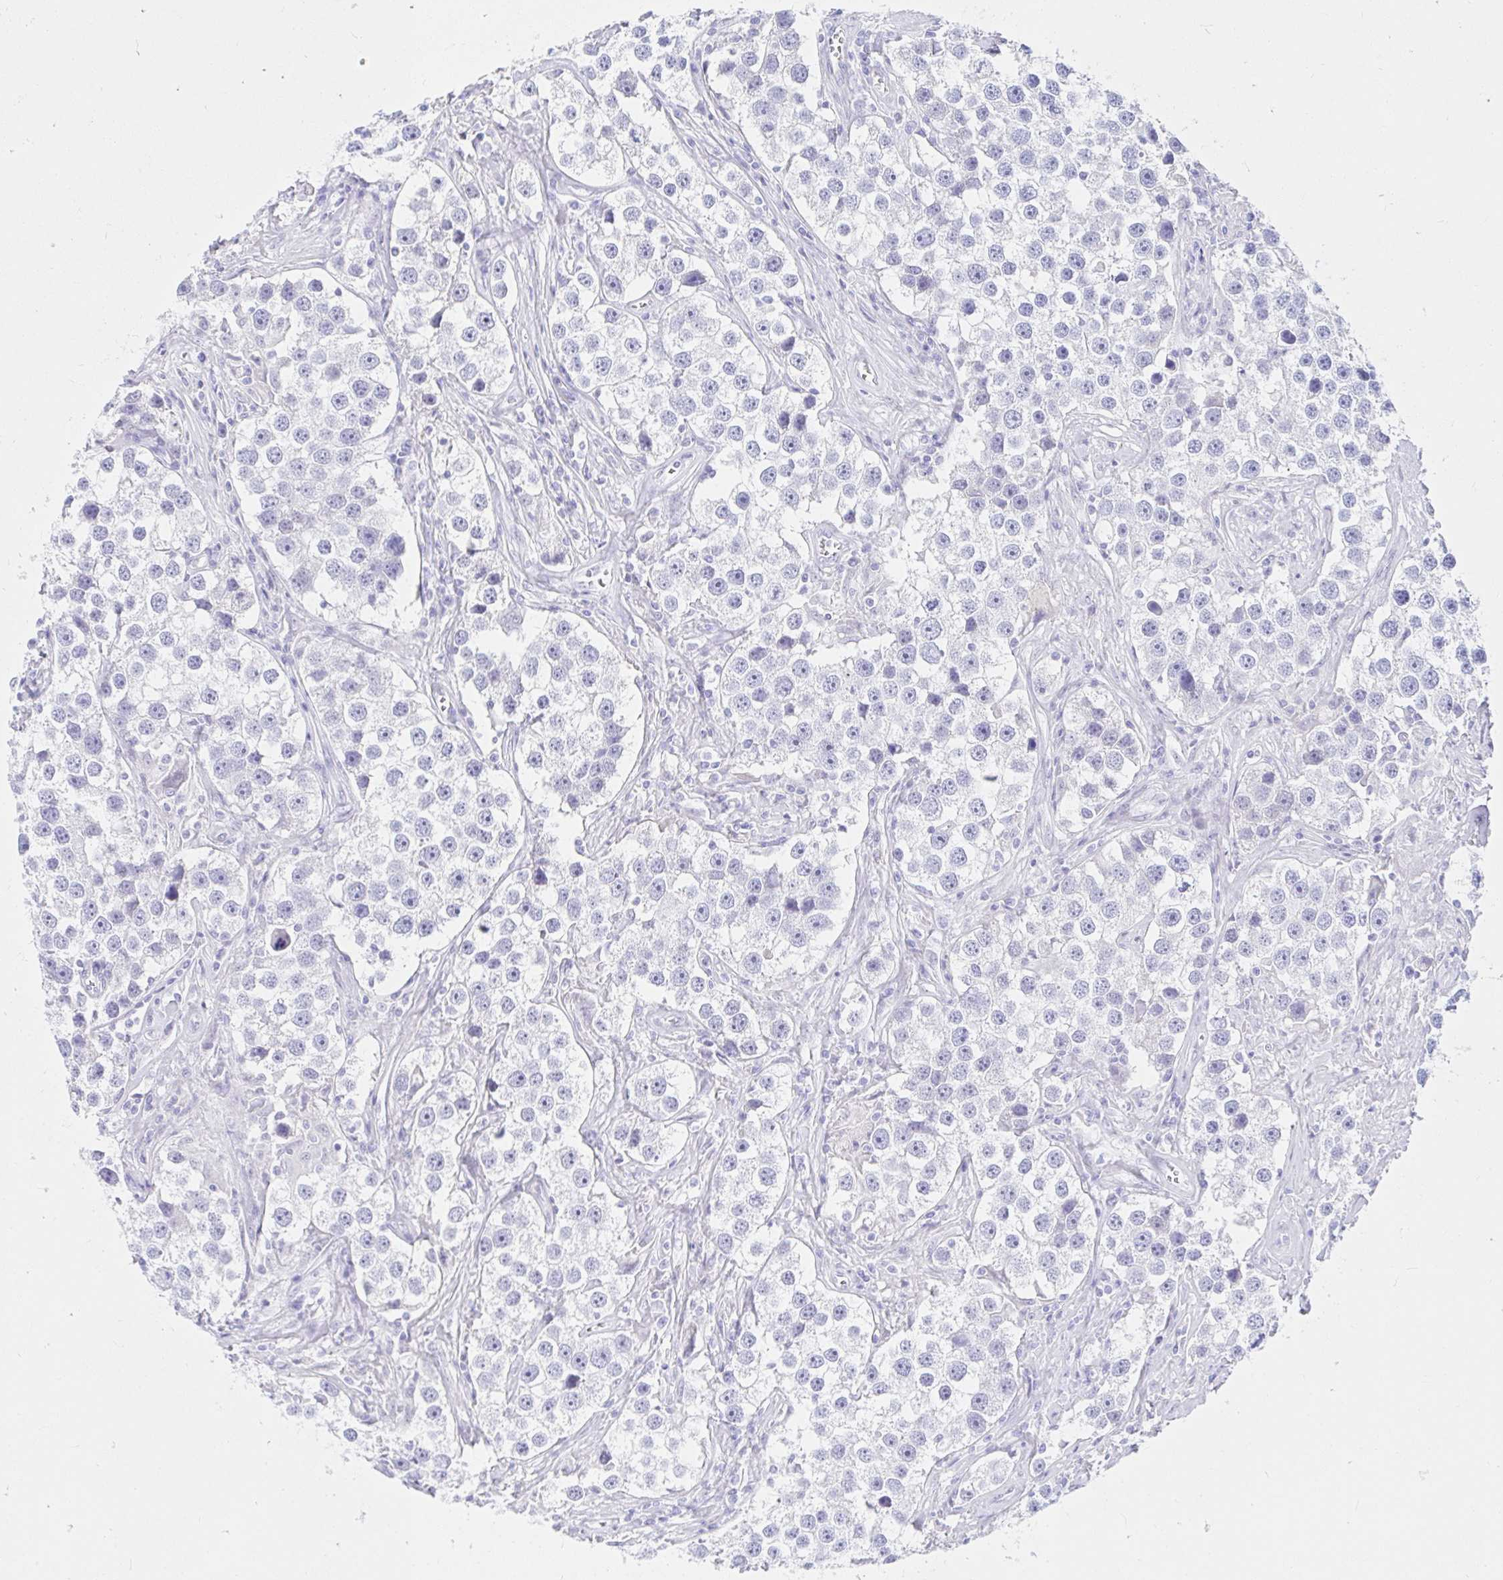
{"staining": {"intensity": "negative", "quantity": "none", "location": "none"}, "tissue": "testis cancer", "cell_type": "Tumor cells", "image_type": "cancer", "snomed": [{"axis": "morphology", "description": "Seminoma, NOS"}, {"axis": "topography", "description": "Testis"}], "caption": "Image shows no protein expression in tumor cells of testis cancer tissue. (Brightfield microscopy of DAB immunohistochemistry at high magnification).", "gene": "OR6T1", "patient": {"sex": "male", "age": 49}}